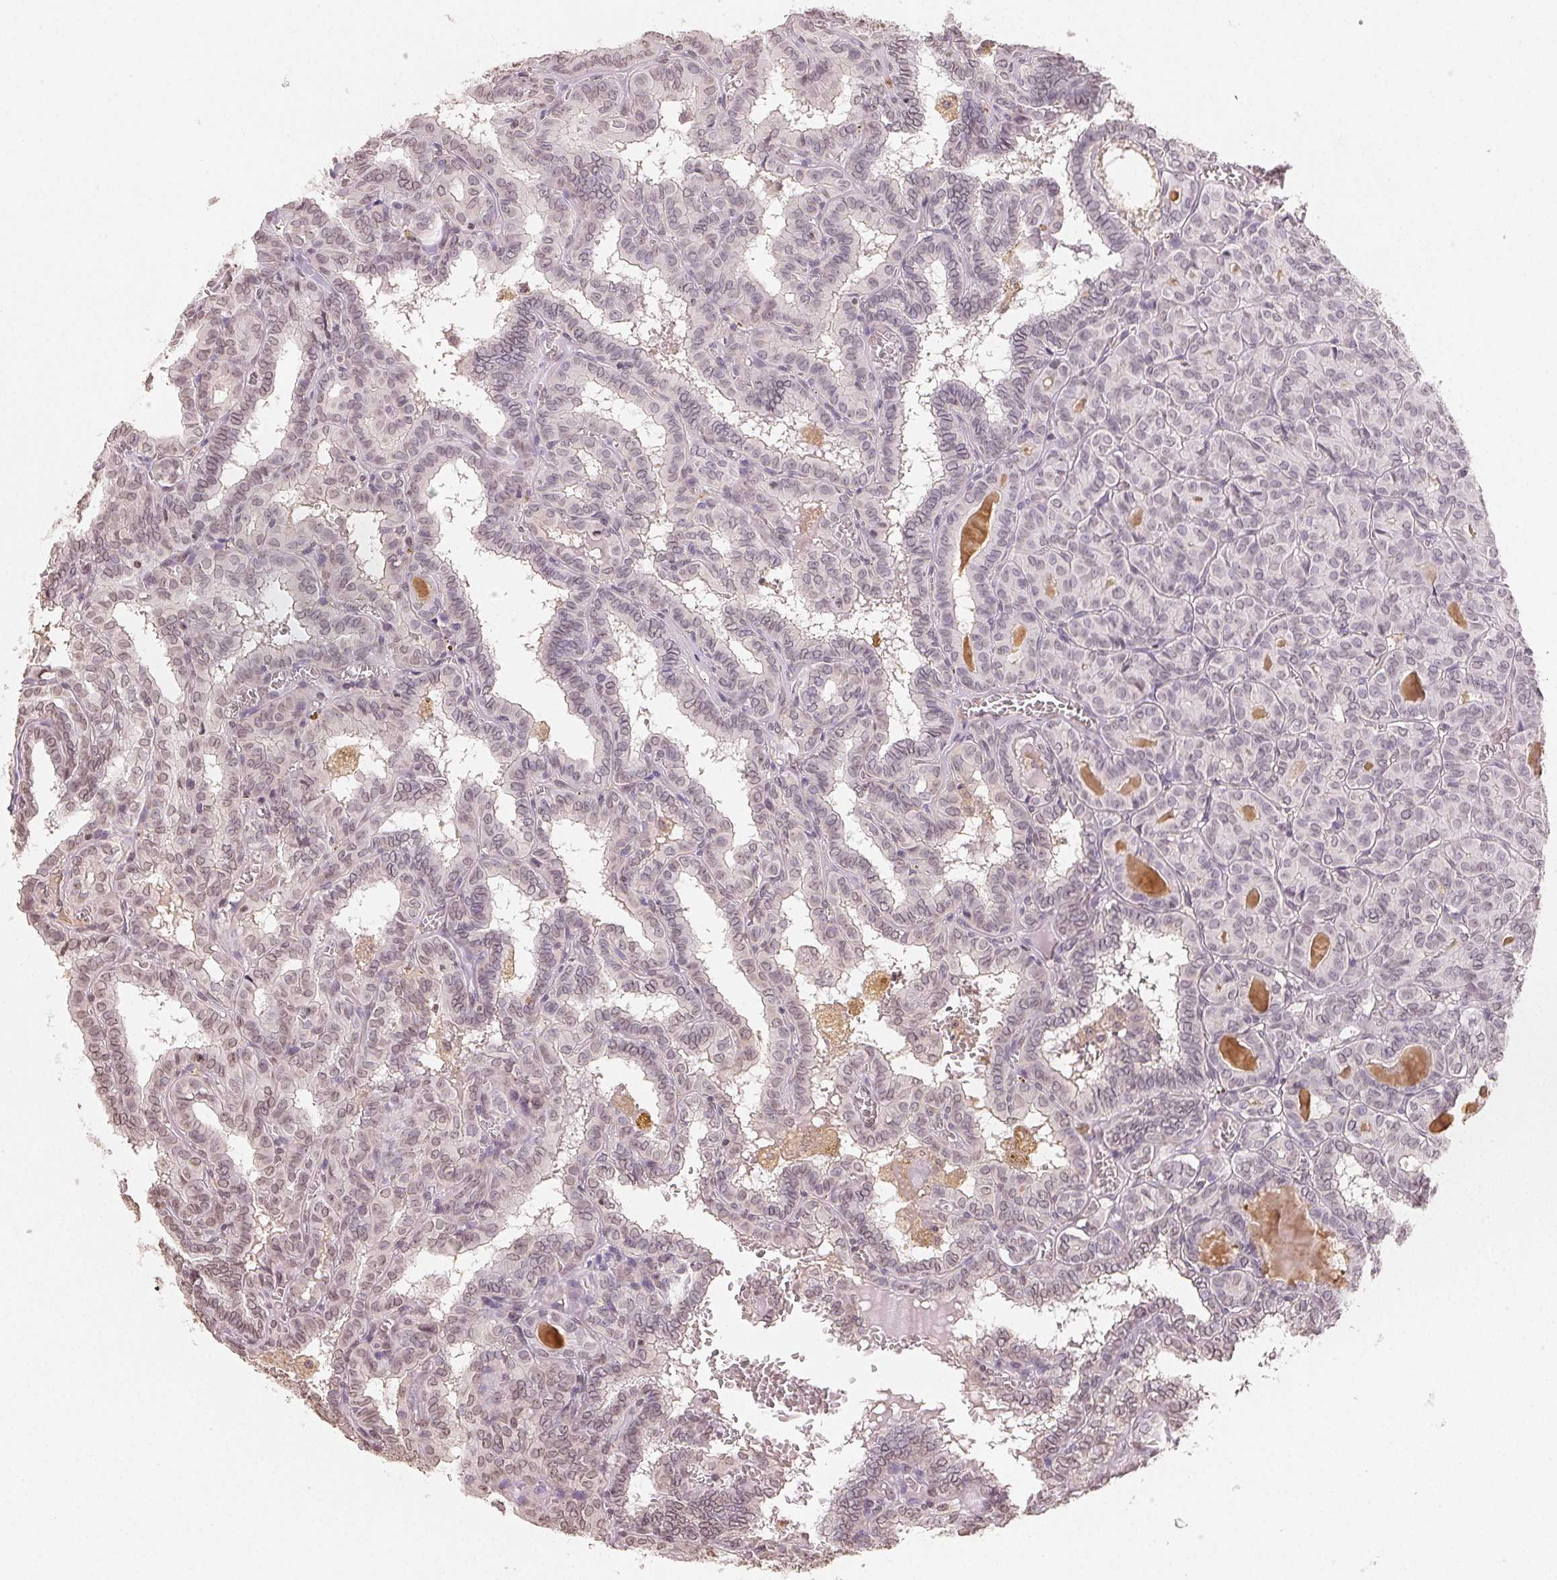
{"staining": {"intensity": "weak", "quantity": "<25%", "location": "nuclear"}, "tissue": "thyroid cancer", "cell_type": "Tumor cells", "image_type": "cancer", "snomed": [{"axis": "morphology", "description": "Papillary adenocarcinoma, NOS"}, {"axis": "topography", "description": "Thyroid gland"}], "caption": "Human thyroid cancer stained for a protein using IHC reveals no staining in tumor cells.", "gene": "TBP", "patient": {"sex": "female", "age": 39}}